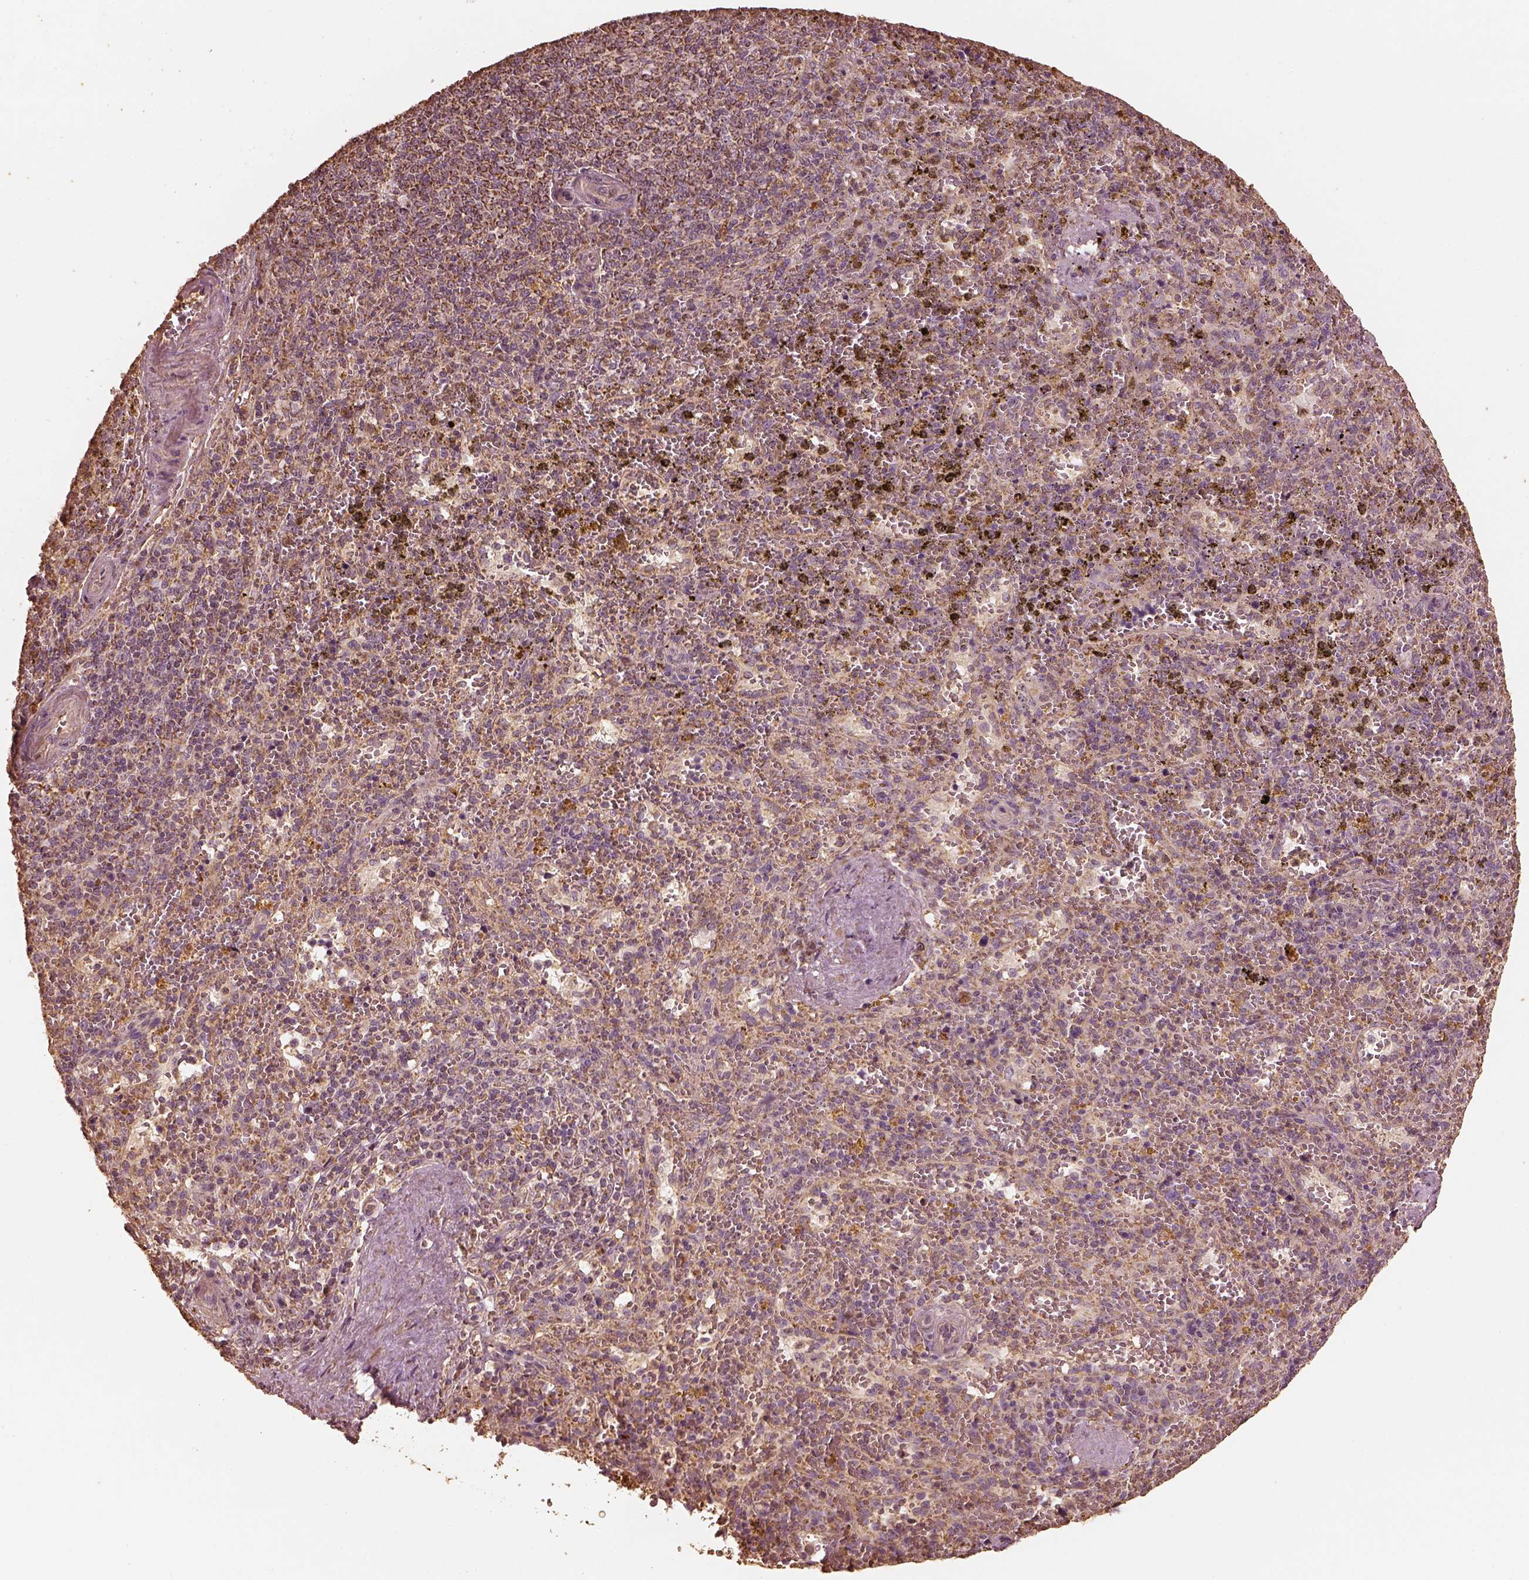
{"staining": {"intensity": "moderate", "quantity": ">75%", "location": "cytoplasmic/membranous"}, "tissue": "spleen", "cell_type": "Cells in red pulp", "image_type": "normal", "snomed": [{"axis": "morphology", "description": "Normal tissue, NOS"}, {"axis": "topography", "description": "Spleen"}], "caption": "Normal spleen reveals moderate cytoplasmic/membranous staining in about >75% of cells in red pulp, visualized by immunohistochemistry.", "gene": "PTGES2", "patient": {"sex": "female", "age": 50}}